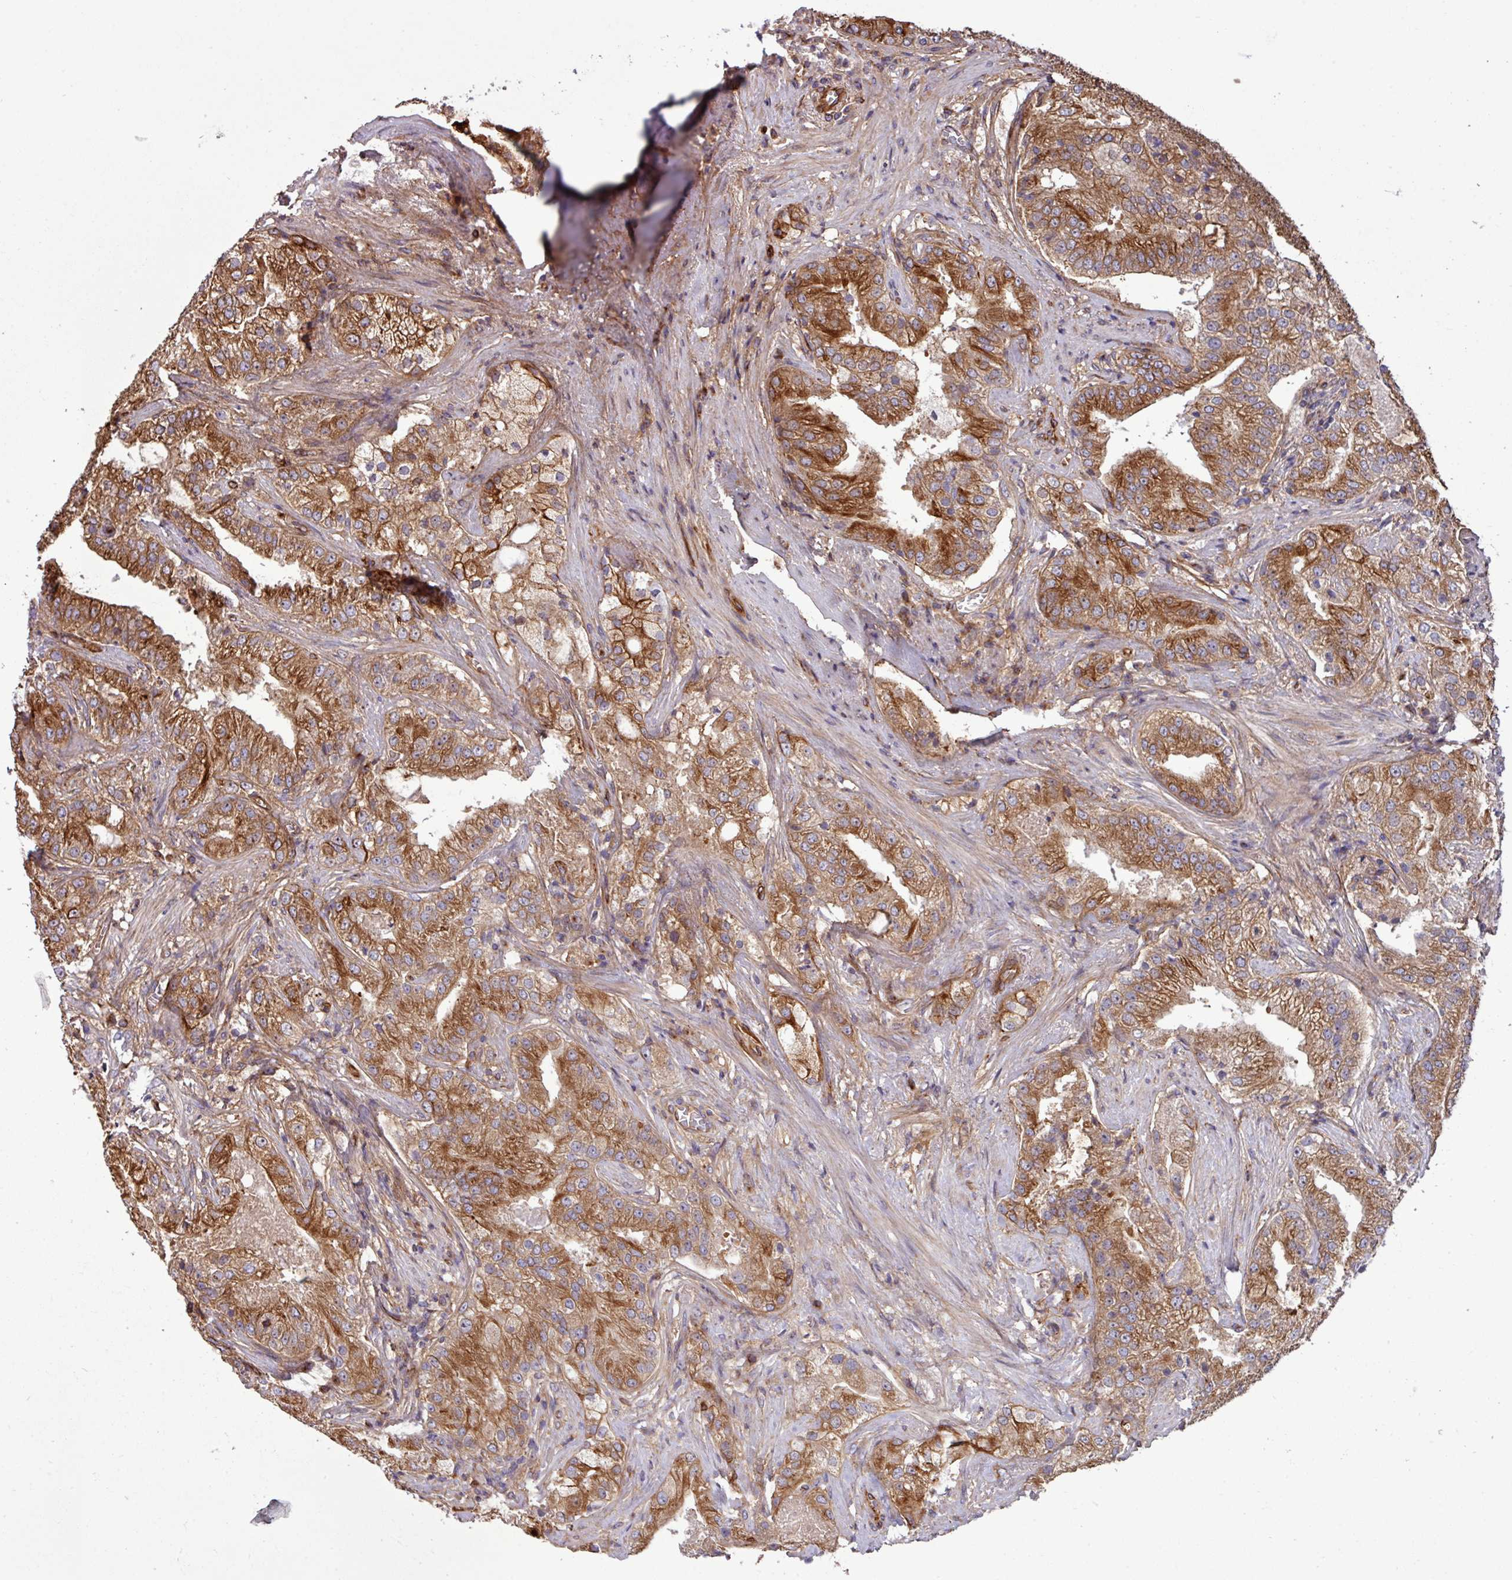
{"staining": {"intensity": "strong", "quantity": ">75%", "location": "cytoplasmic/membranous"}, "tissue": "prostate cancer", "cell_type": "Tumor cells", "image_type": "cancer", "snomed": [{"axis": "morphology", "description": "Adenocarcinoma, High grade"}, {"axis": "topography", "description": "Prostate"}], "caption": "IHC histopathology image of prostate adenocarcinoma (high-grade) stained for a protein (brown), which exhibits high levels of strong cytoplasmic/membranous staining in about >75% of tumor cells.", "gene": "ZNF300", "patient": {"sex": "male", "age": 70}}